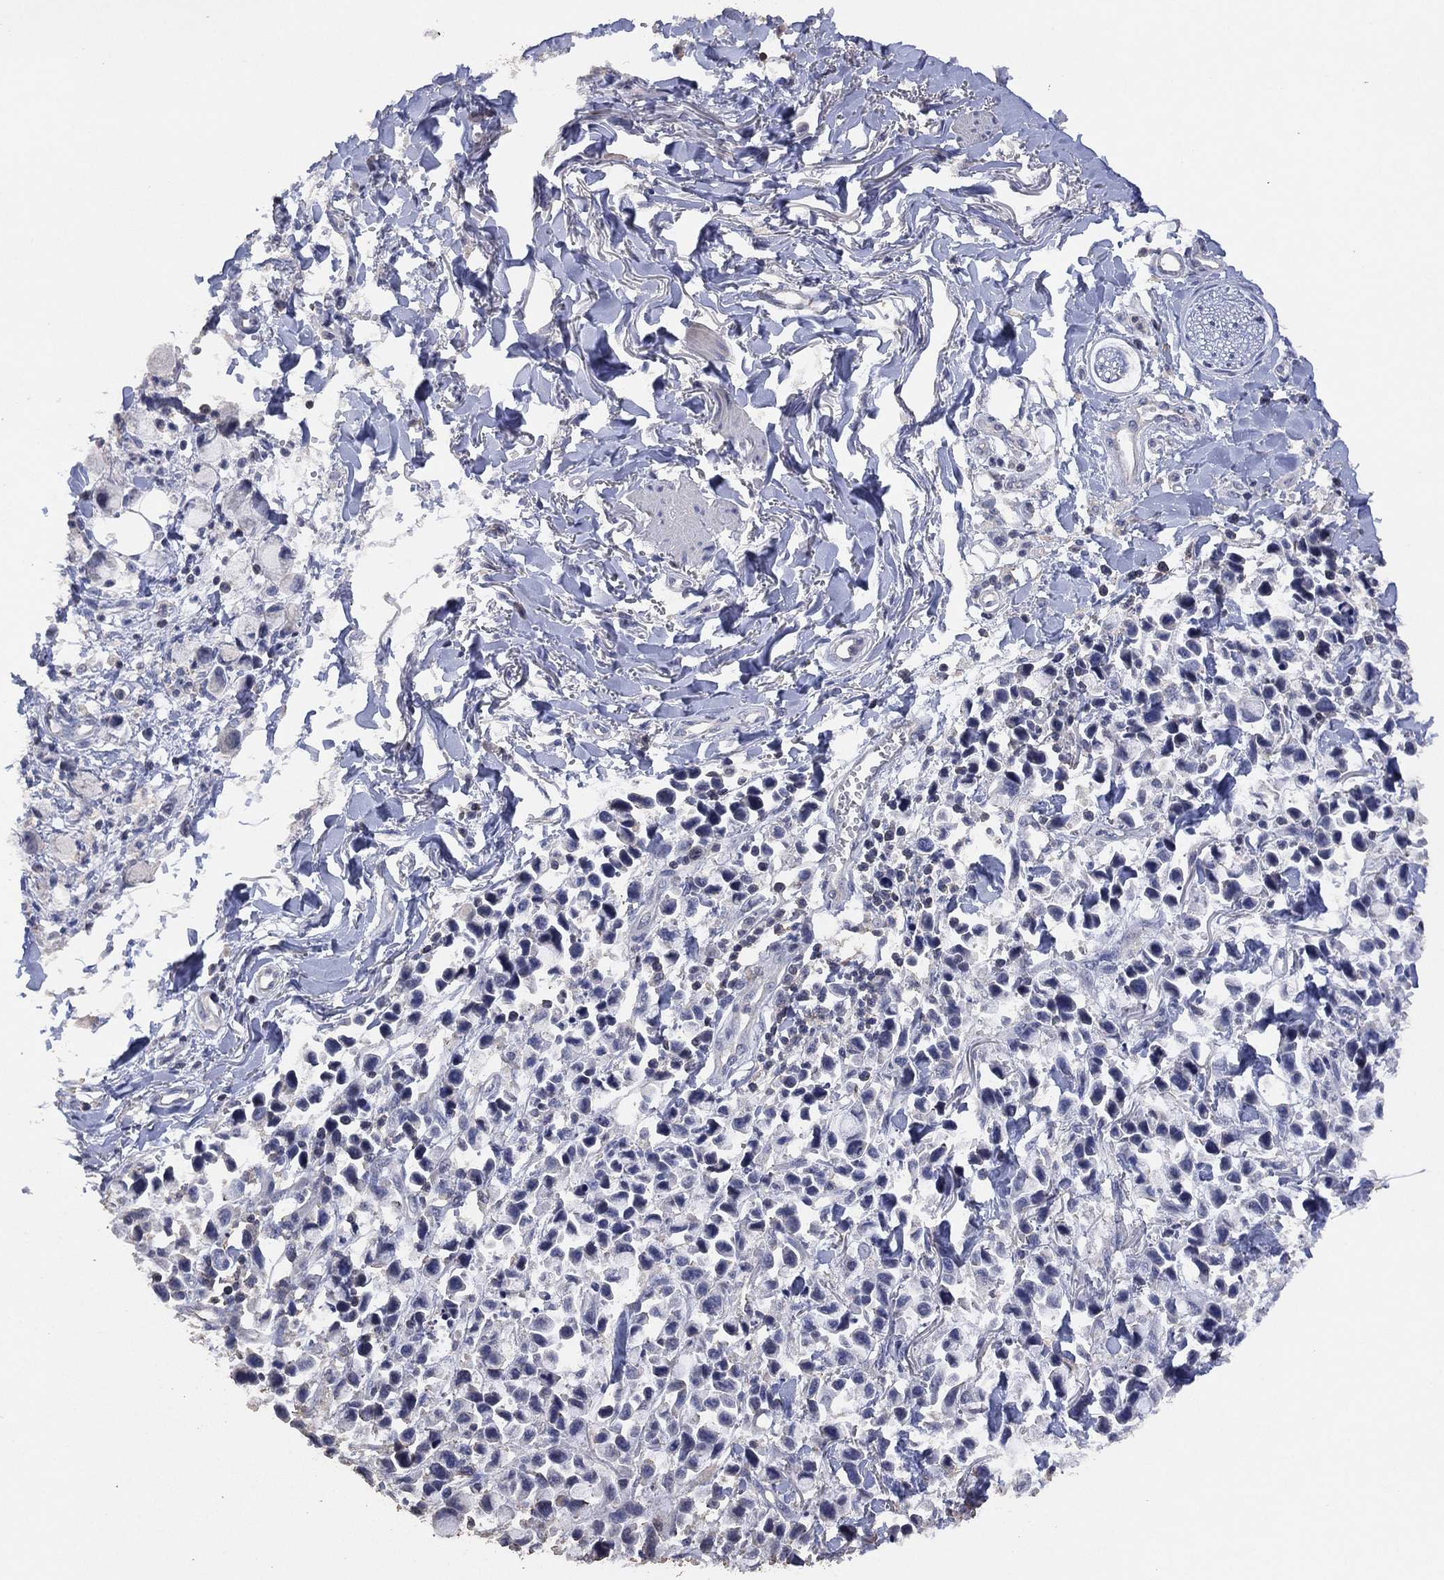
{"staining": {"intensity": "negative", "quantity": "none", "location": "none"}, "tissue": "stomach cancer", "cell_type": "Tumor cells", "image_type": "cancer", "snomed": [{"axis": "morphology", "description": "Adenocarcinoma, NOS"}, {"axis": "topography", "description": "Stomach"}], "caption": "Tumor cells are negative for brown protein staining in stomach cancer (adenocarcinoma).", "gene": "ADPRHL1", "patient": {"sex": "female", "age": 81}}